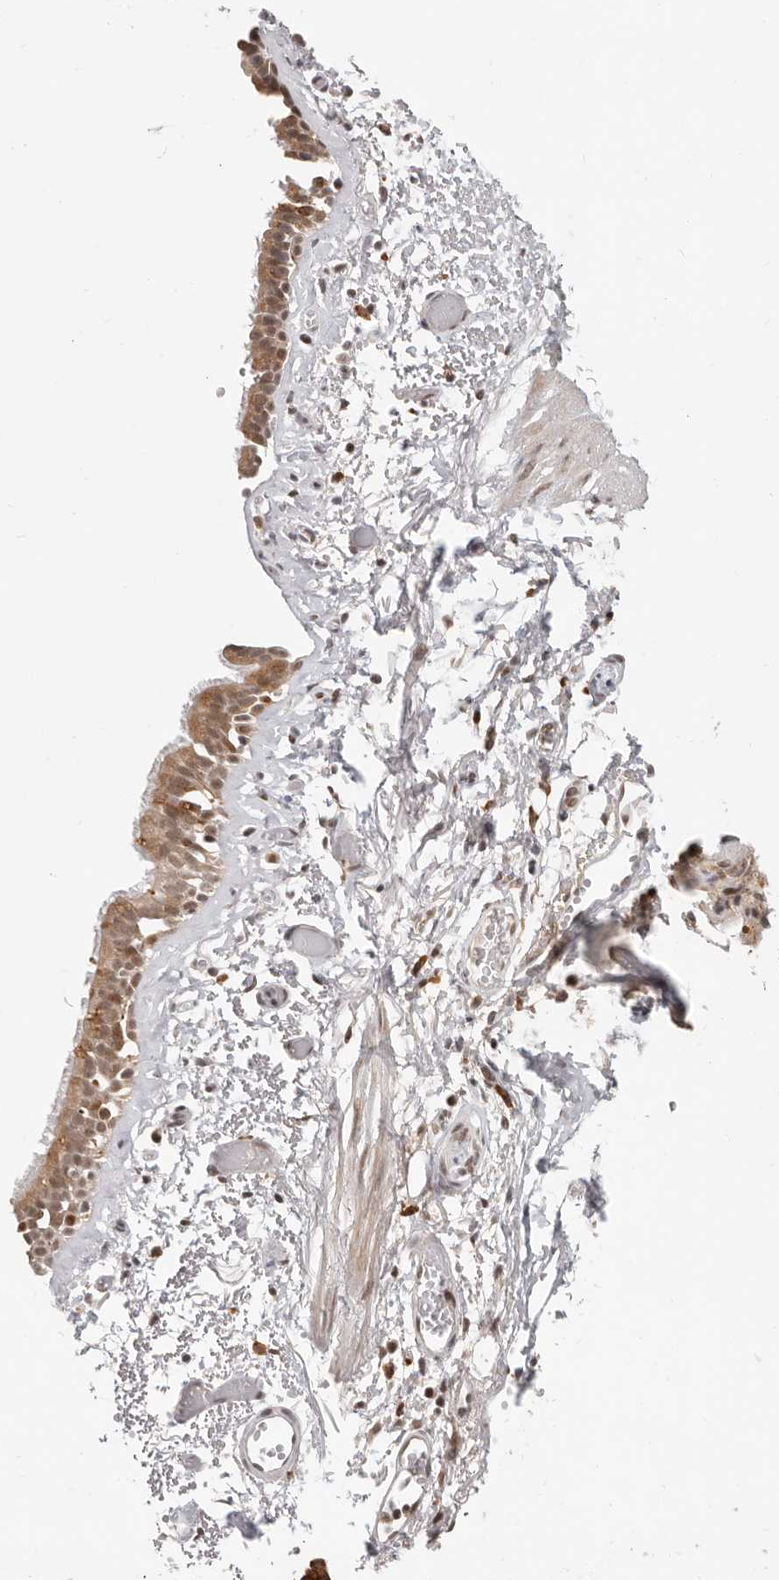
{"staining": {"intensity": "moderate", "quantity": ">75%", "location": "cytoplasmic/membranous"}, "tissue": "bronchus", "cell_type": "Respiratory epithelial cells", "image_type": "normal", "snomed": [{"axis": "morphology", "description": "Normal tissue, NOS"}, {"axis": "topography", "description": "Bronchus"}, {"axis": "topography", "description": "Lung"}], "caption": "Immunohistochemical staining of unremarkable bronchus exhibits moderate cytoplasmic/membranous protein staining in approximately >75% of respiratory epithelial cells.", "gene": "RFC2", "patient": {"sex": "male", "age": 56}}